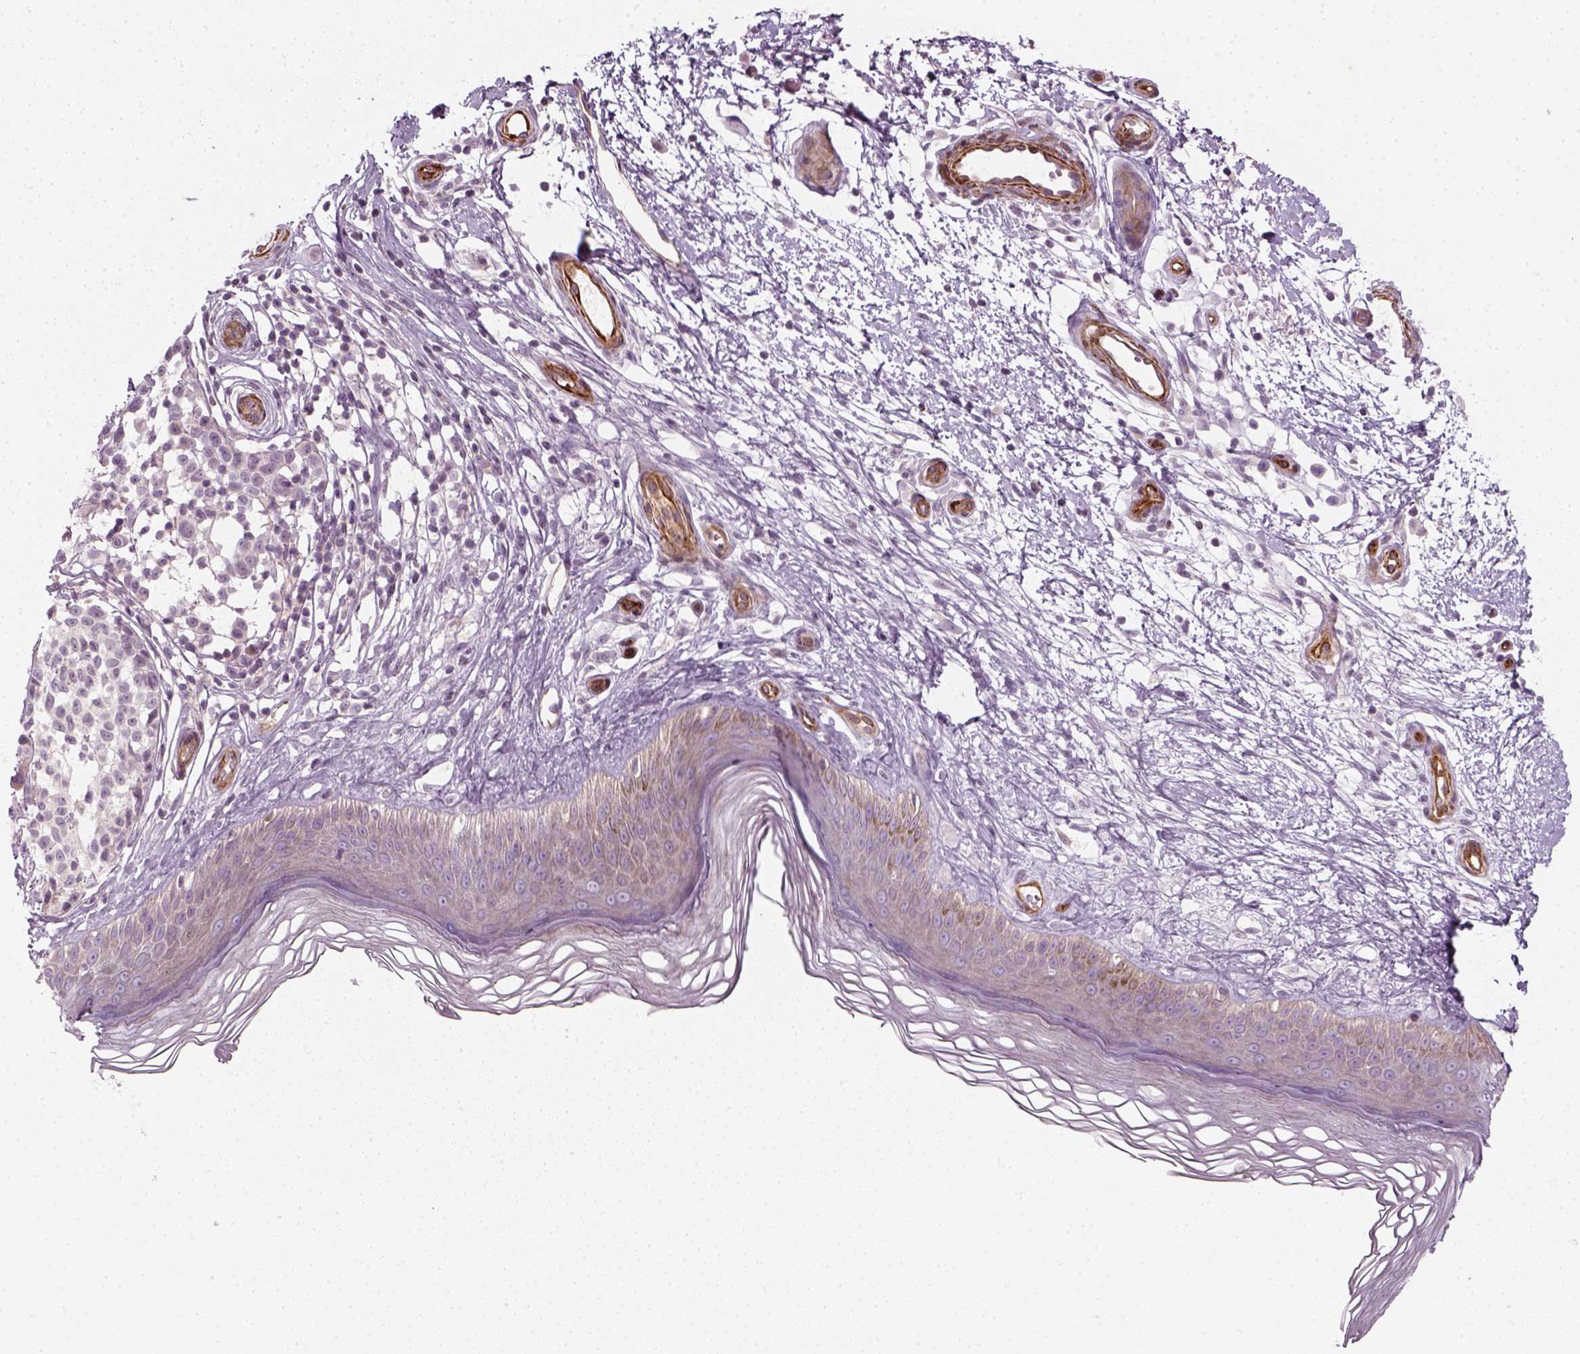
{"staining": {"intensity": "negative", "quantity": "none", "location": "none"}, "tissue": "melanoma", "cell_type": "Tumor cells", "image_type": "cancer", "snomed": [{"axis": "morphology", "description": "Malignant melanoma, NOS"}, {"axis": "topography", "description": "Skin"}], "caption": "Photomicrograph shows no significant protein expression in tumor cells of malignant melanoma.", "gene": "DNASE1L1", "patient": {"sex": "female", "age": 90}}